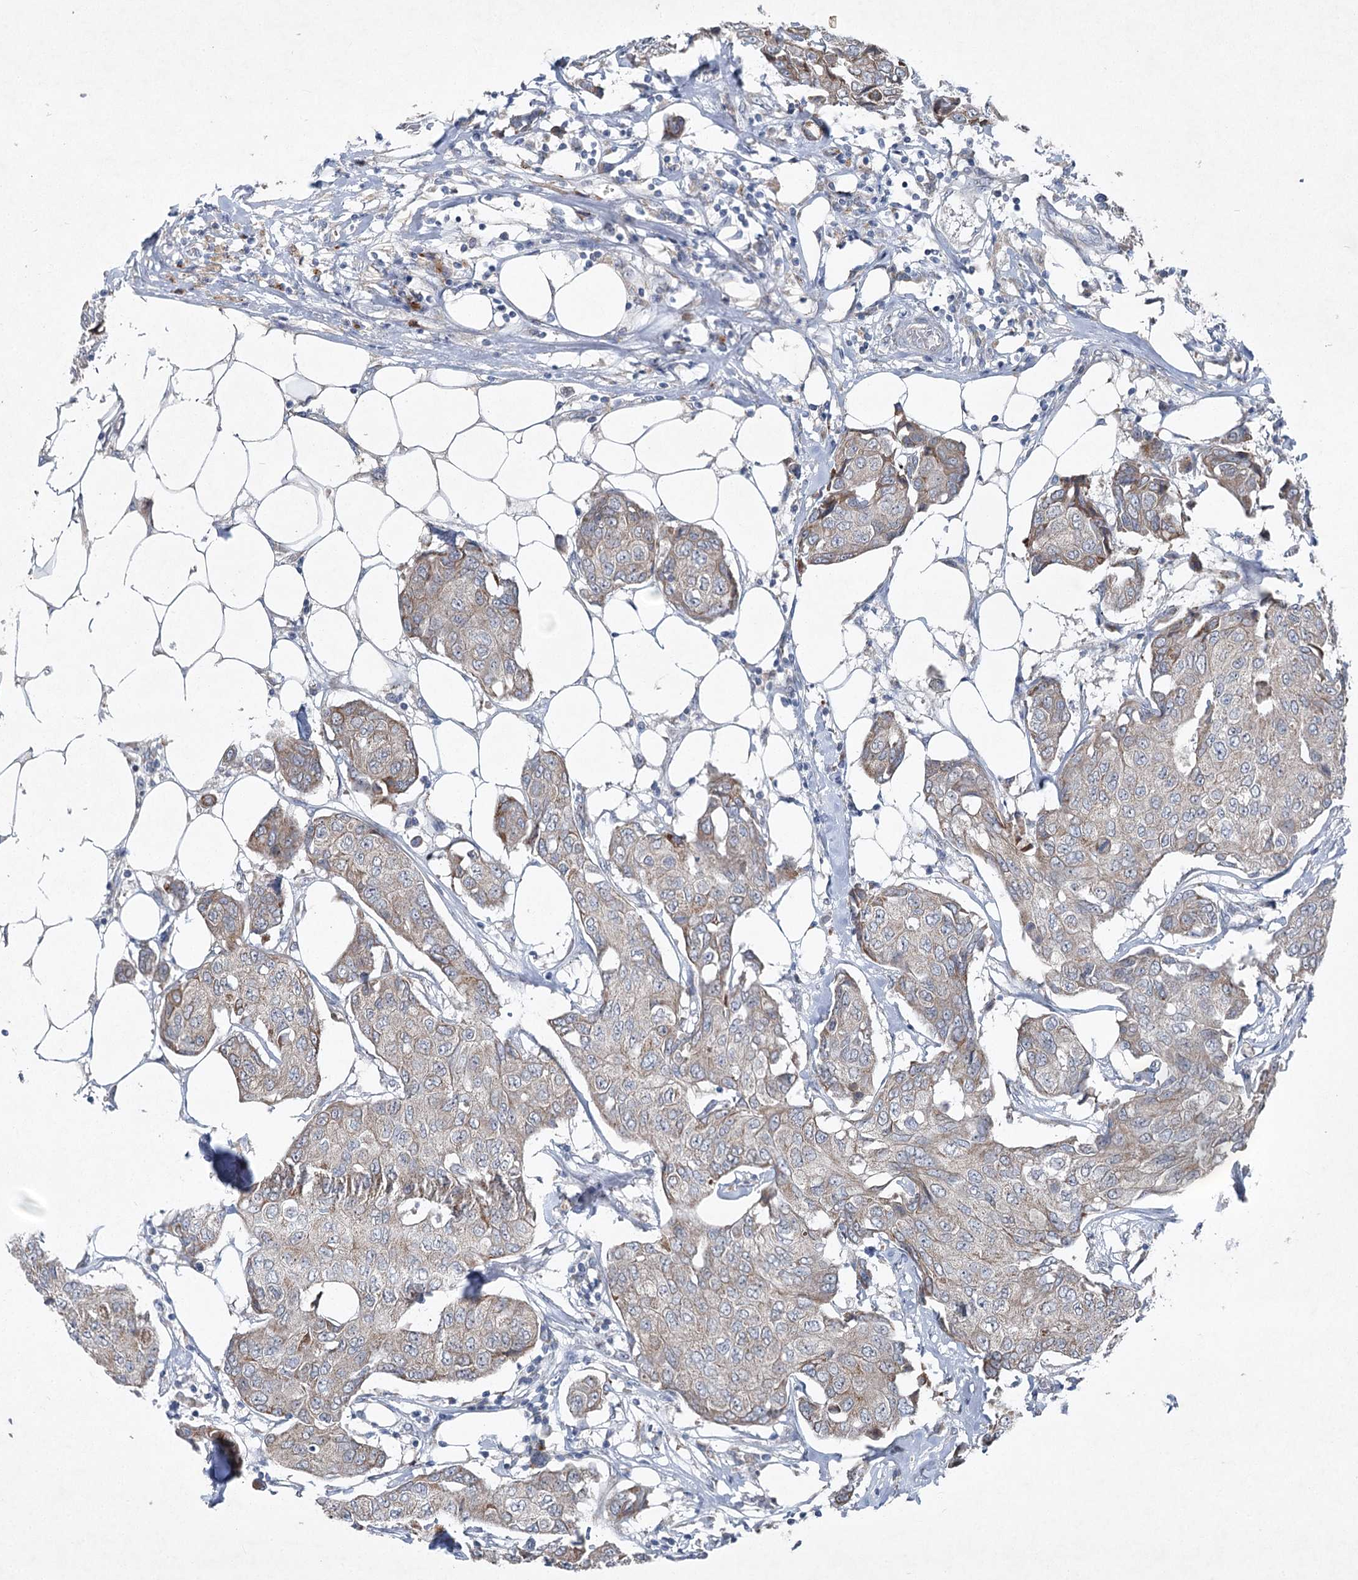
{"staining": {"intensity": "weak", "quantity": "<25%", "location": "cytoplasmic/membranous"}, "tissue": "breast cancer", "cell_type": "Tumor cells", "image_type": "cancer", "snomed": [{"axis": "morphology", "description": "Duct carcinoma"}, {"axis": "topography", "description": "Breast"}], "caption": "An immunohistochemistry (IHC) image of breast cancer is shown. There is no staining in tumor cells of breast cancer.", "gene": "PLA2G12A", "patient": {"sex": "female", "age": 80}}